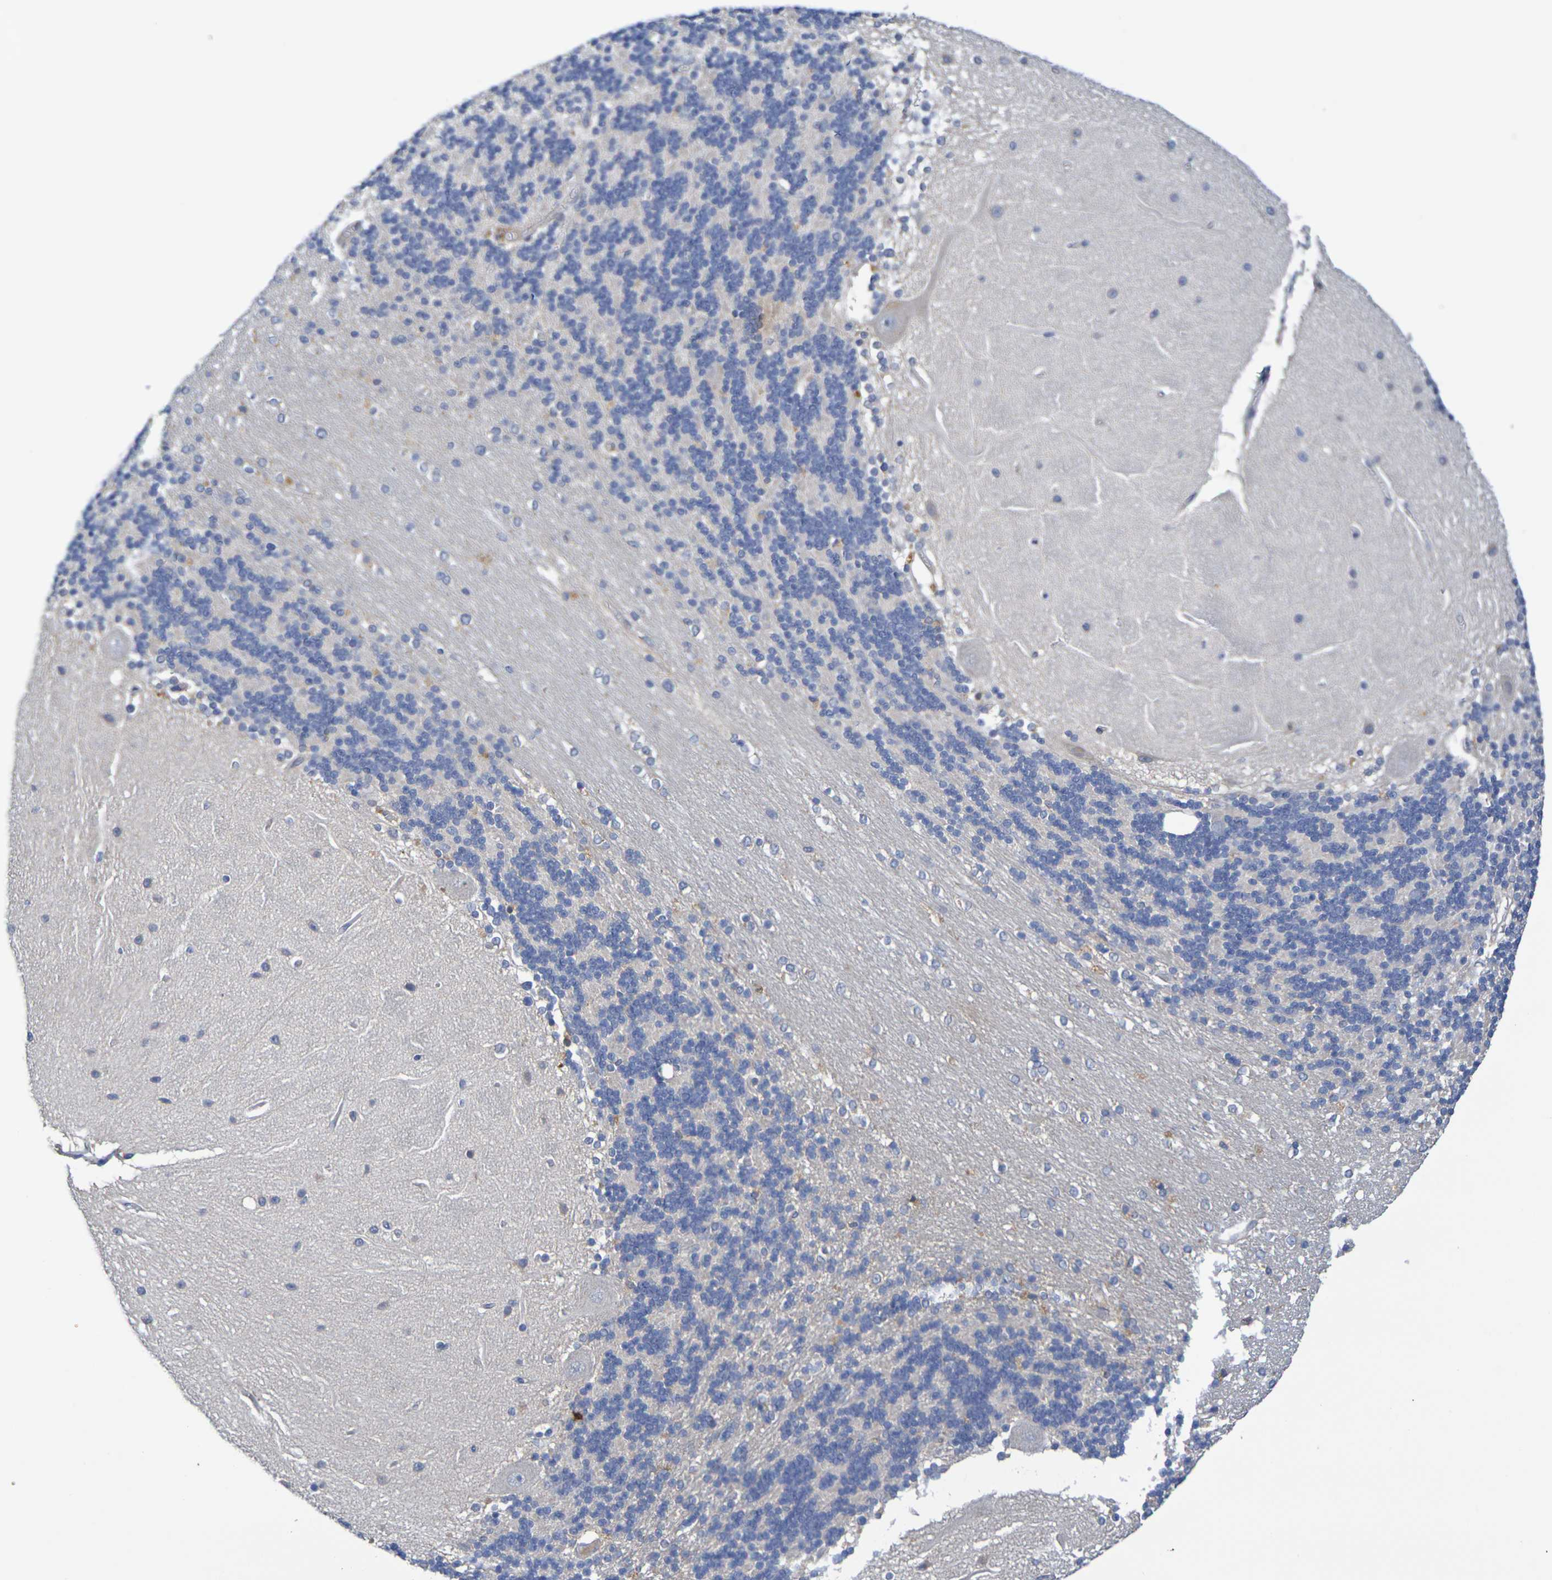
{"staining": {"intensity": "weak", "quantity": "<25%", "location": "cytoplasmic/membranous"}, "tissue": "cerebellum", "cell_type": "Cells in granular layer", "image_type": "normal", "snomed": [{"axis": "morphology", "description": "Normal tissue, NOS"}, {"axis": "topography", "description": "Cerebellum"}], "caption": "Cells in granular layer show no significant positivity in benign cerebellum.", "gene": "SDC4", "patient": {"sex": "female", "age": 54}}